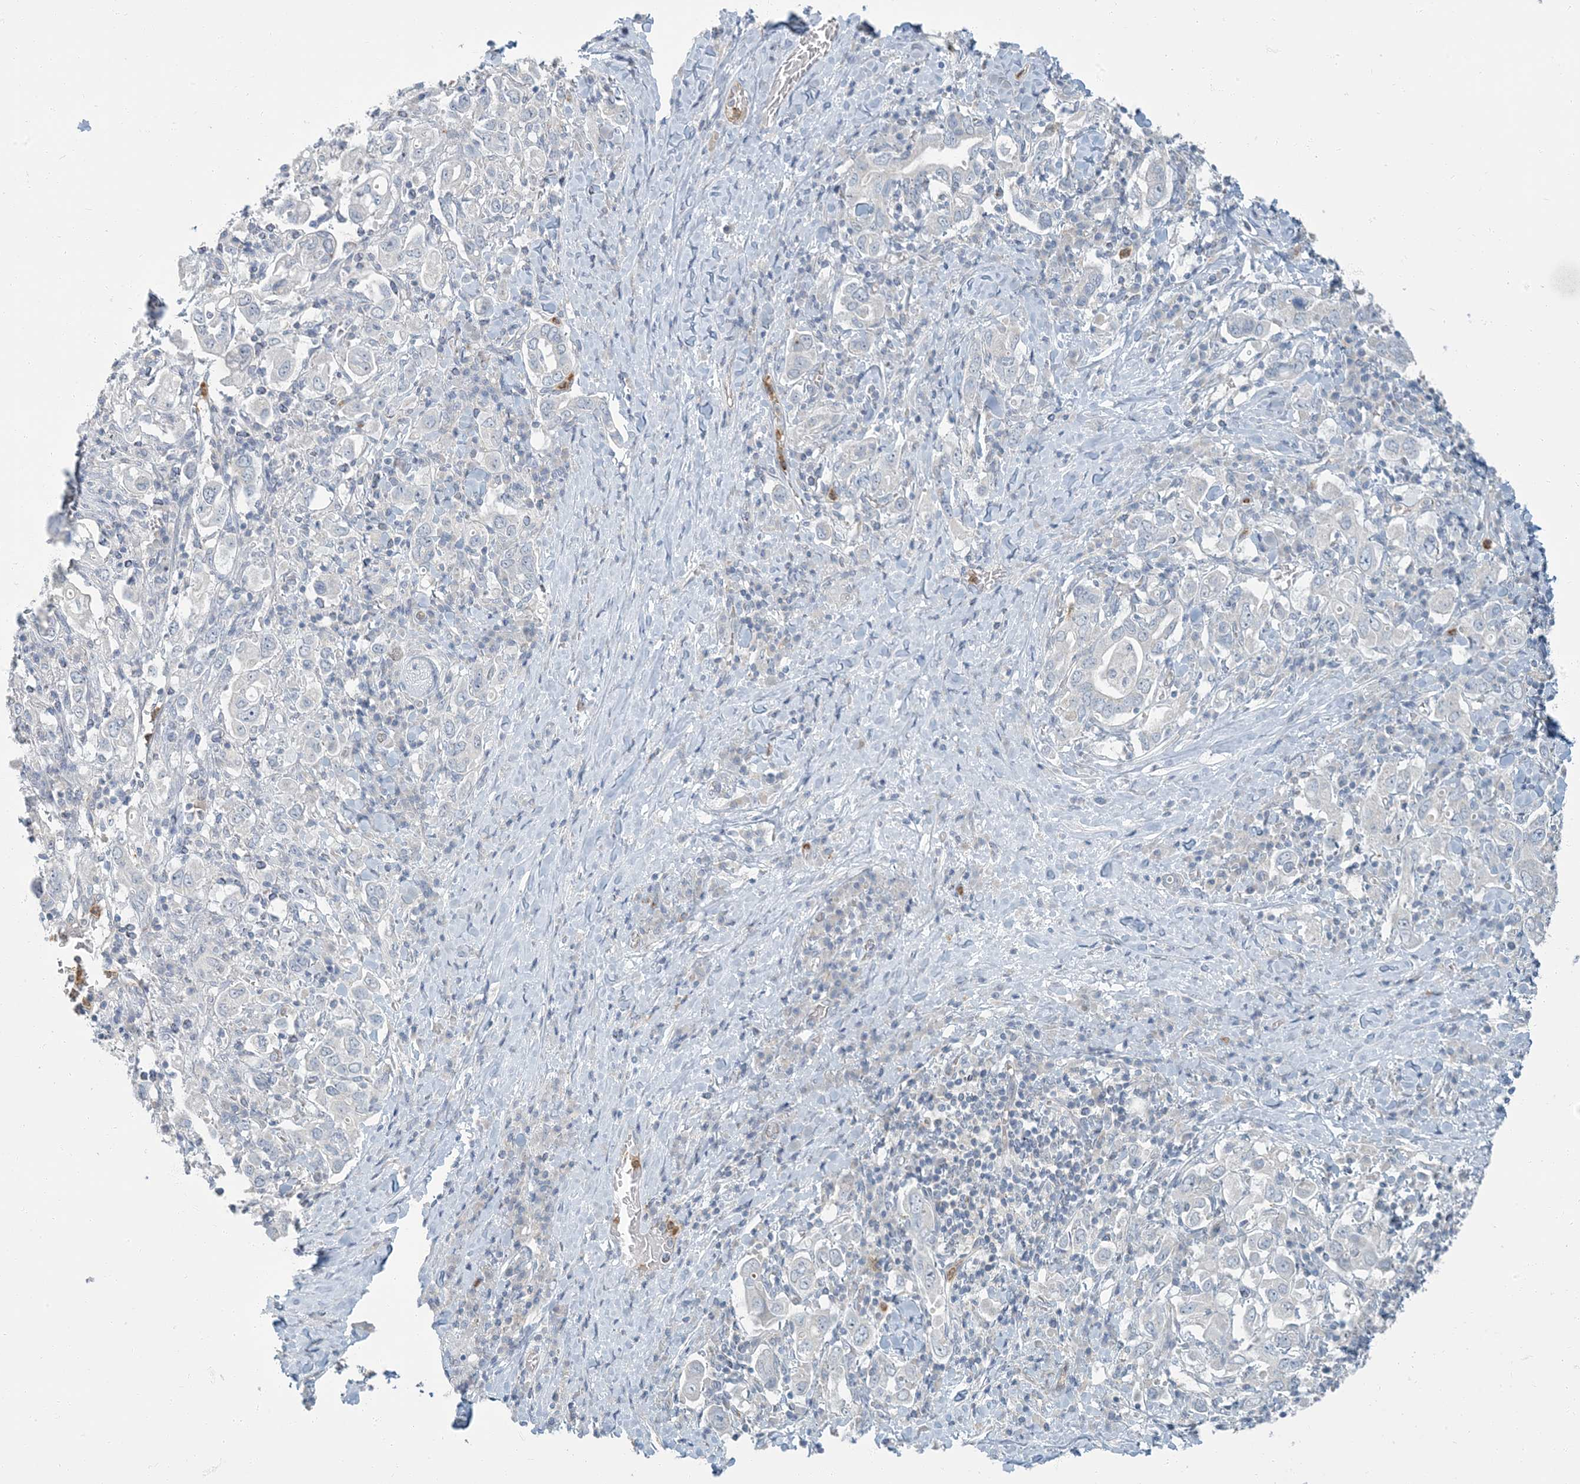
{"staining": {"intensity": "negative", "quantity": "none", "location": "none"}, "tissue": "stomach cancer", "cell_type": "Tumor cells", "image_type": "cancer", "snomed": [{"axis": "morphology", "description": "Adenocarcinoma, NOS"}, {"axis": "topography", "description": "Stomach, upper"}], "caption": "This is an immunohistochemistry (IHC) image of human stomach adenocarcinoma. There is no expression in tumor cells.", "gene": "EPHA4", "patient": {"sex": "male", "age": 62}}